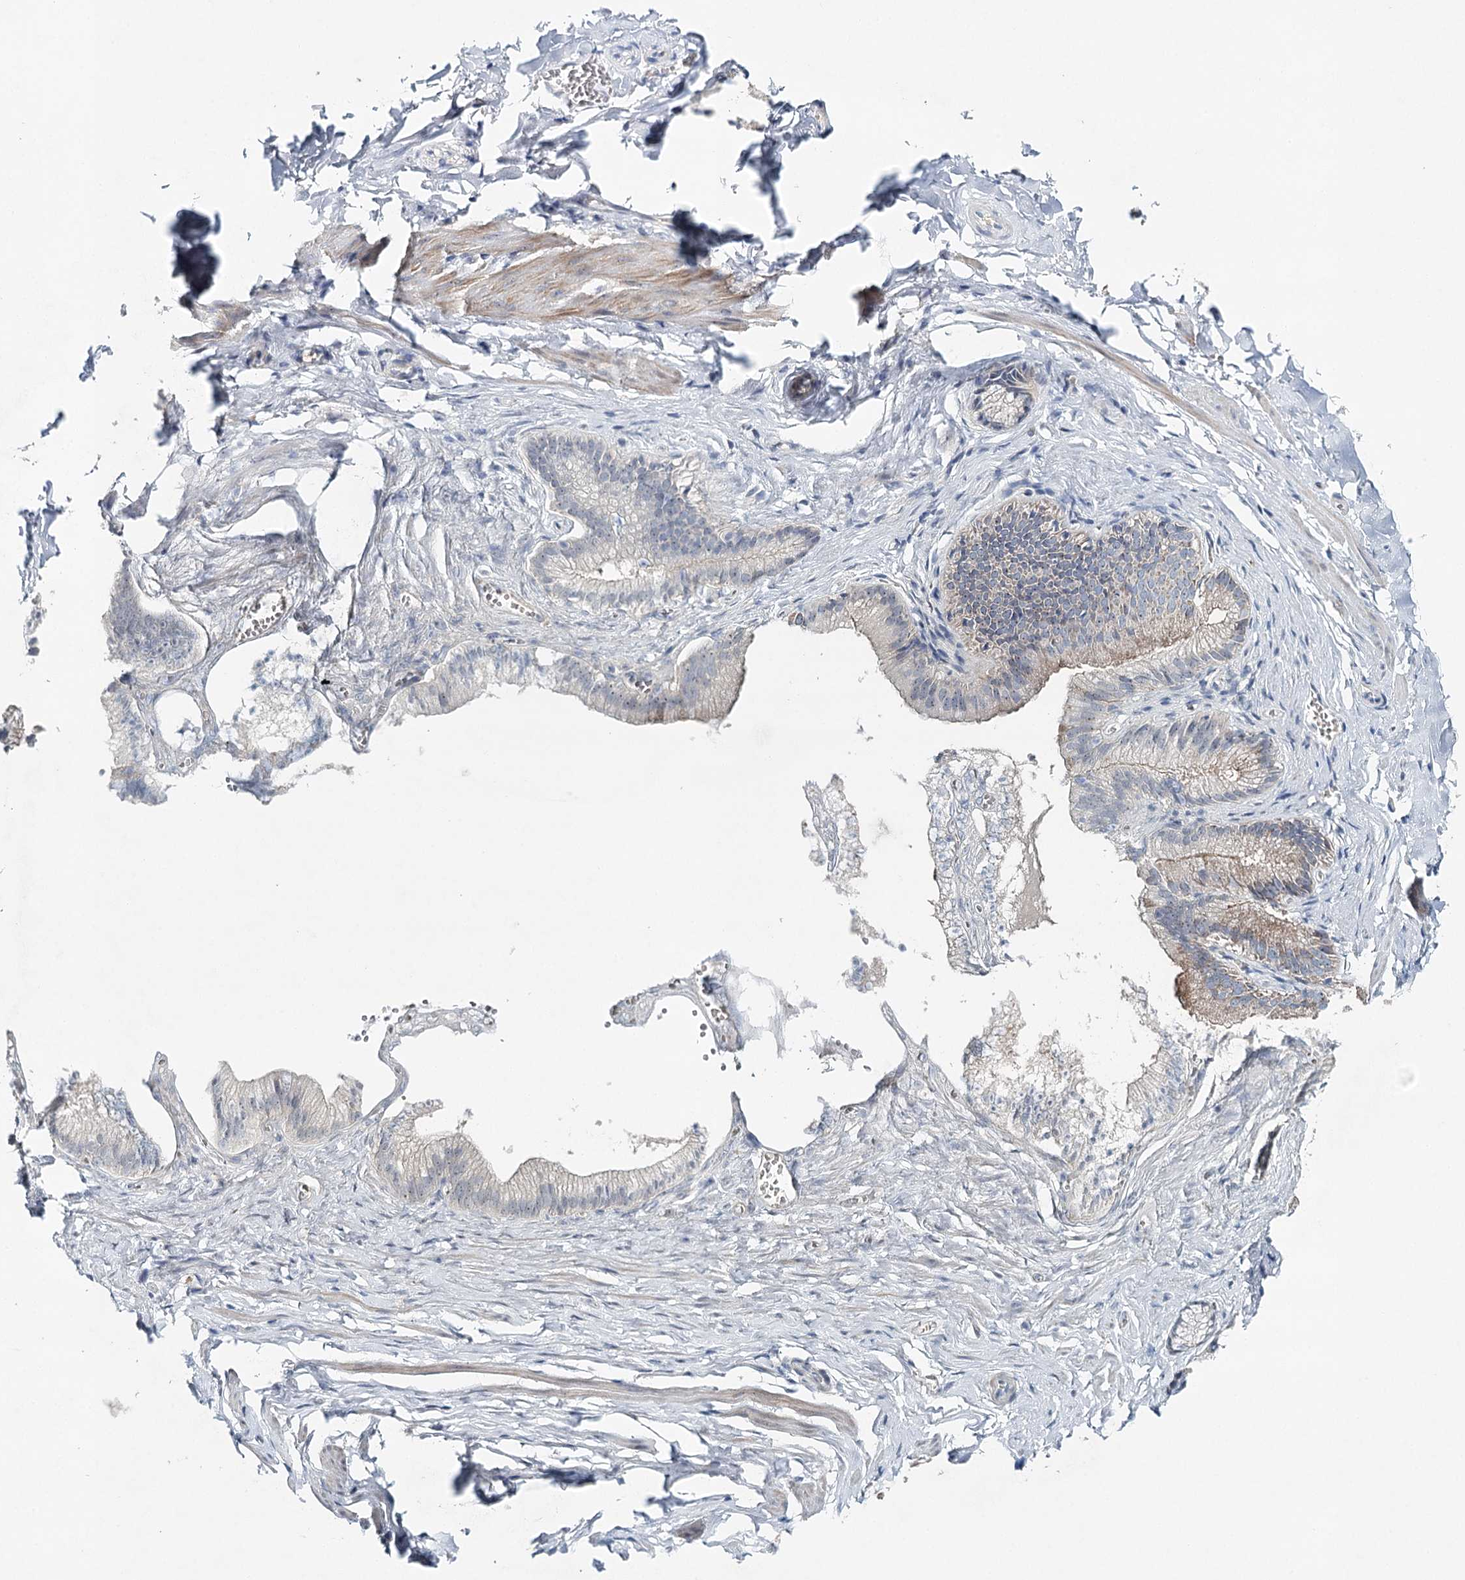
{"staining": {"intensity": "negative", "quantity": "none", "location": "none"}, "tissue": "adipose tissue", "cell_type": "Adipocytes", "image_type": "normal", "snomed": [{"axis": "morphology", "description": "Normal tissue, NOS"}, {"axis": "topography", "description": "Gallbladder"}, {"axis": "topography", "description": "Peripheral nerve tissue"}], "caption": "Adipocytes are negative for protein expression in benign human adipose tissue. (DAB (3,3'-diaminobenzidine) immunohistochemistry, high magnification).", "gene": "RBM43", "patient": {"sex": "male", "age": 38}}